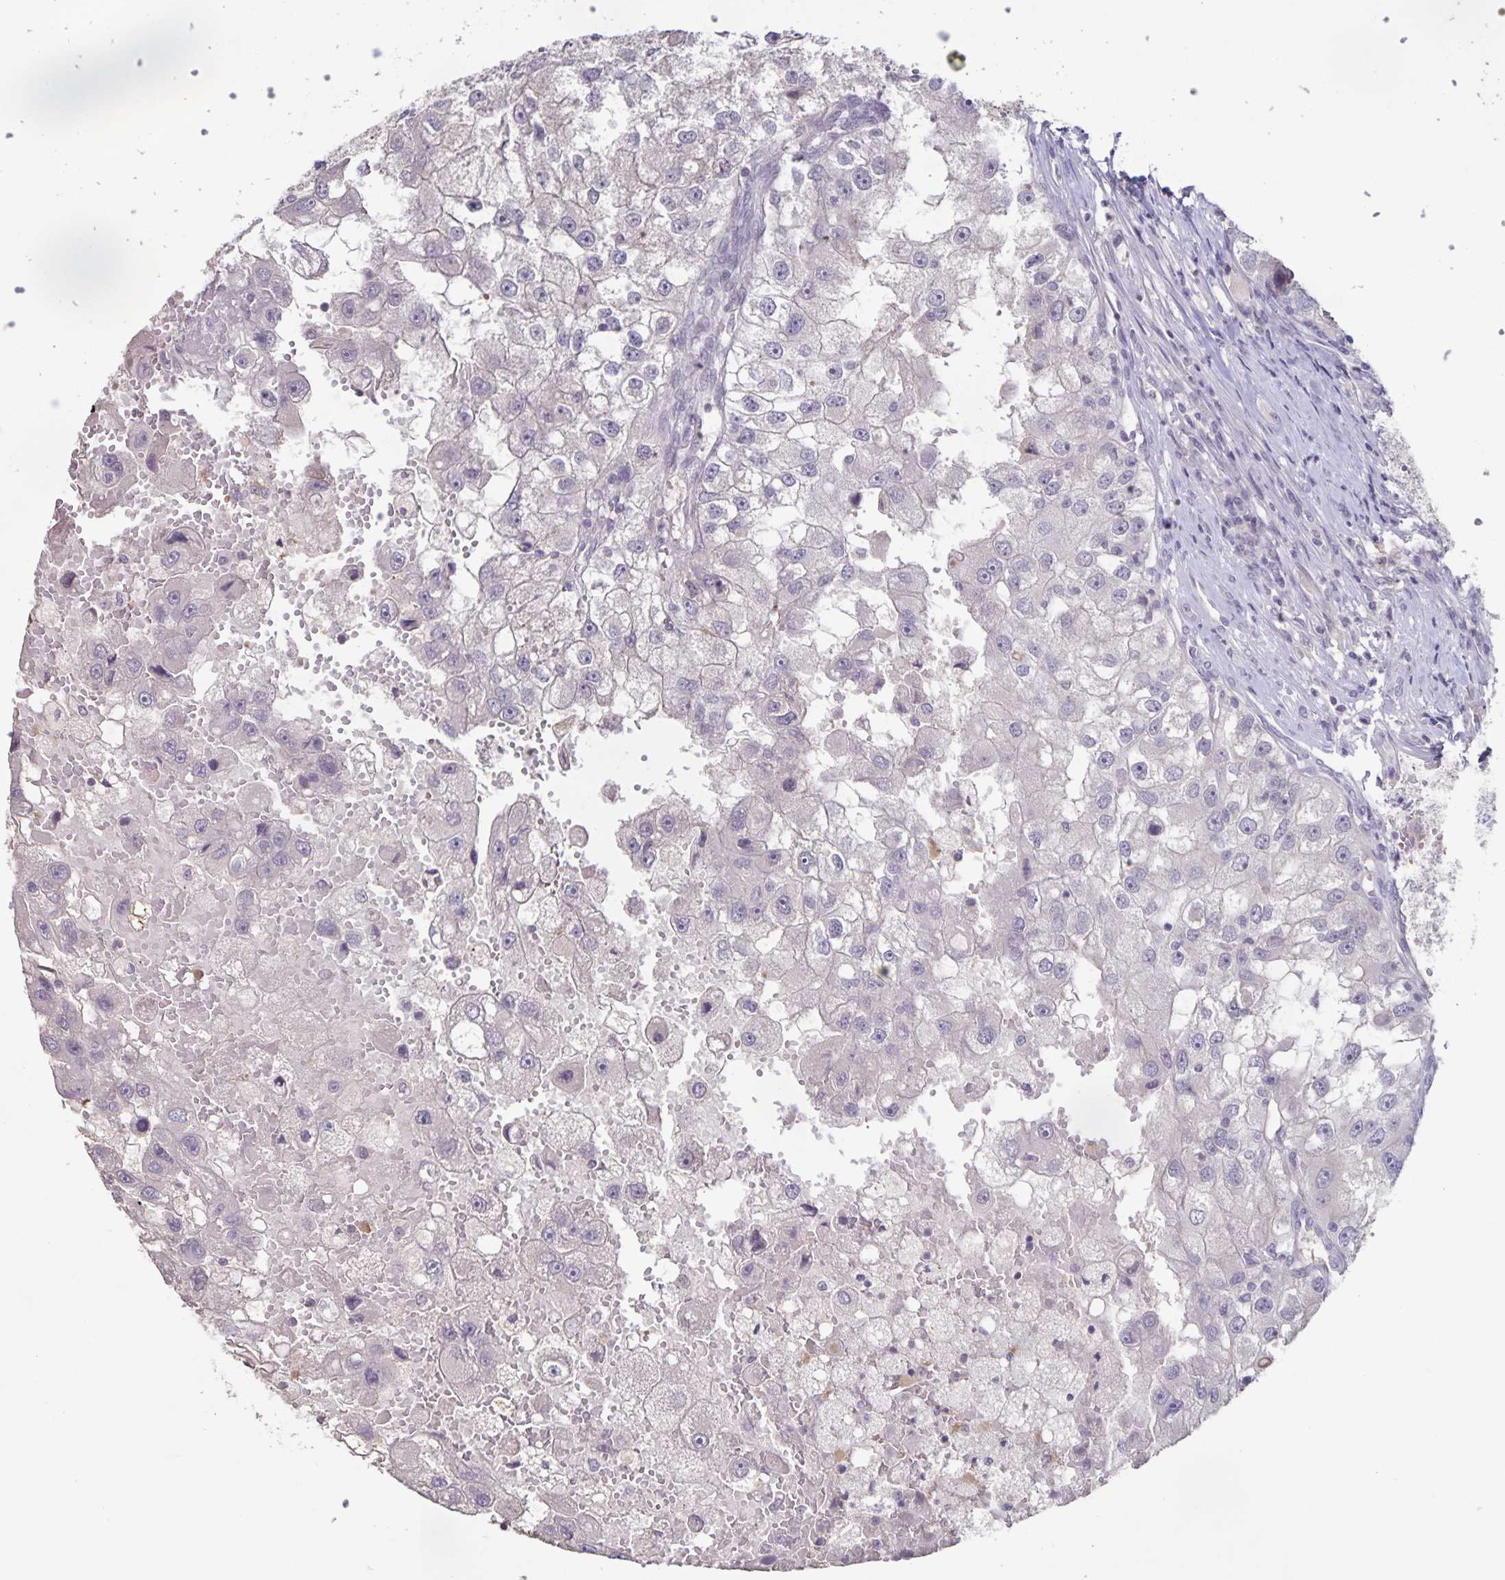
{"staining": {"intensity": "negative", "quantity": "none", "location": "none"}, "tissue": "renal cancer", "cell_type": "Tumor cells", "image_type": "cancer", "snomed": [{"axis": "morphology", "description": "Adenocarcinoma, NOS"}, {"axis": "topography", "description": "Kidney"}], "caption": "Adenocarcinoma (renal) was stained to show a protein in brown. There is no significant staining in tumor cells. The staining is performed using DAB (3,3'-diaminobenzidine) brown chromogen with nuclei counter-stained in using hematoxylin.", "gene": "INSL5", "patient": {"sex": "male", "age": 63}}